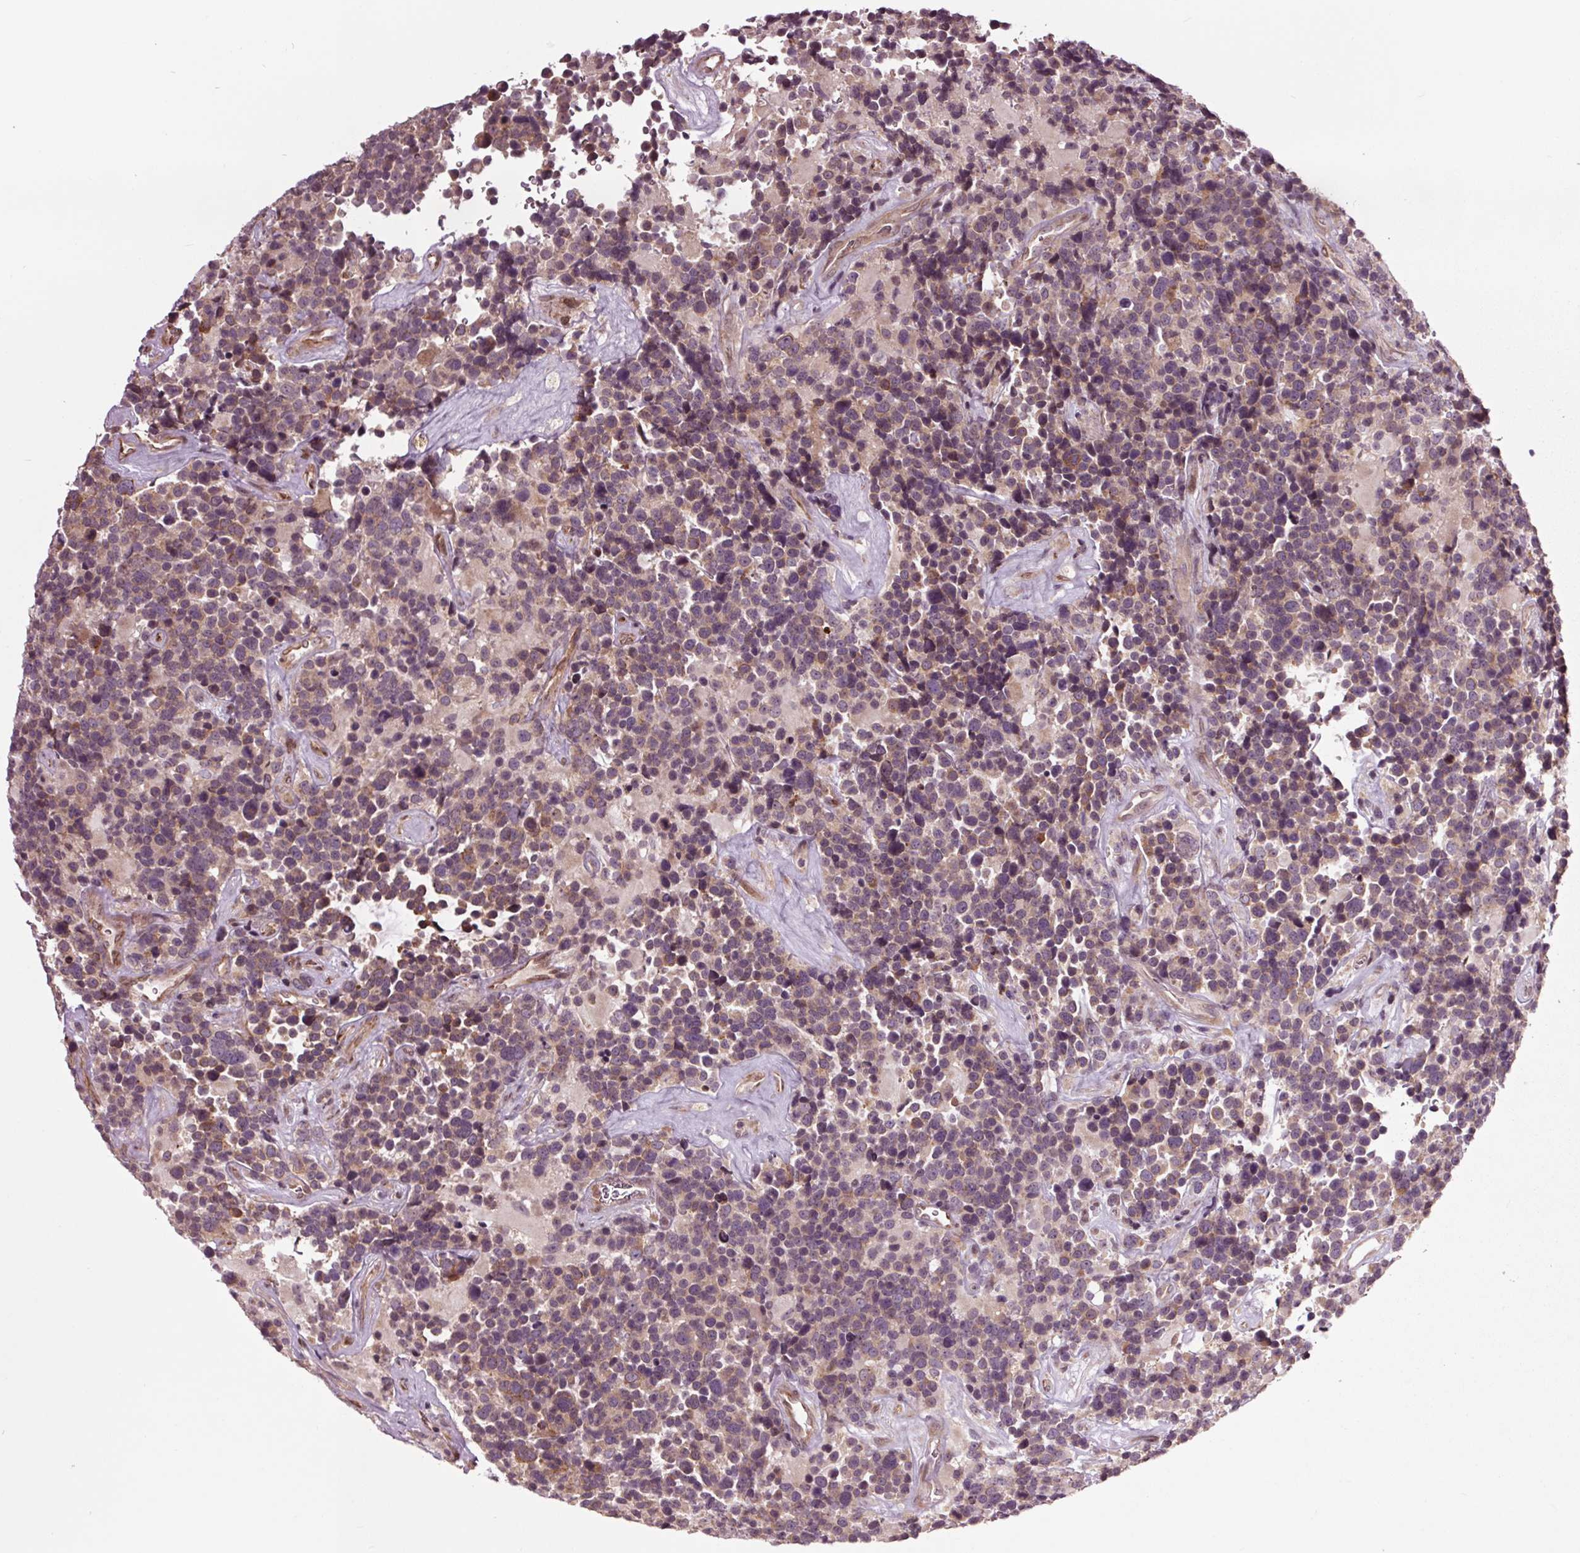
{"staining": {"intensity": "negative", "quantity": "none", "location": "none"}, "tissue": "glioma", "cell_type": "Tumor cells", "image_type": "cancer", "snomed": [{"axis": "morphology", "description": "Glioma, malignant, High grade"}, {"axis": "topography", "description": "Brain"}], "caption": "The micrograph displays no significant positivity in tumor cells of malignant high-grade glioma.", "gene": "HAUS5", "patient": {"sex": "male", "age": 33}}